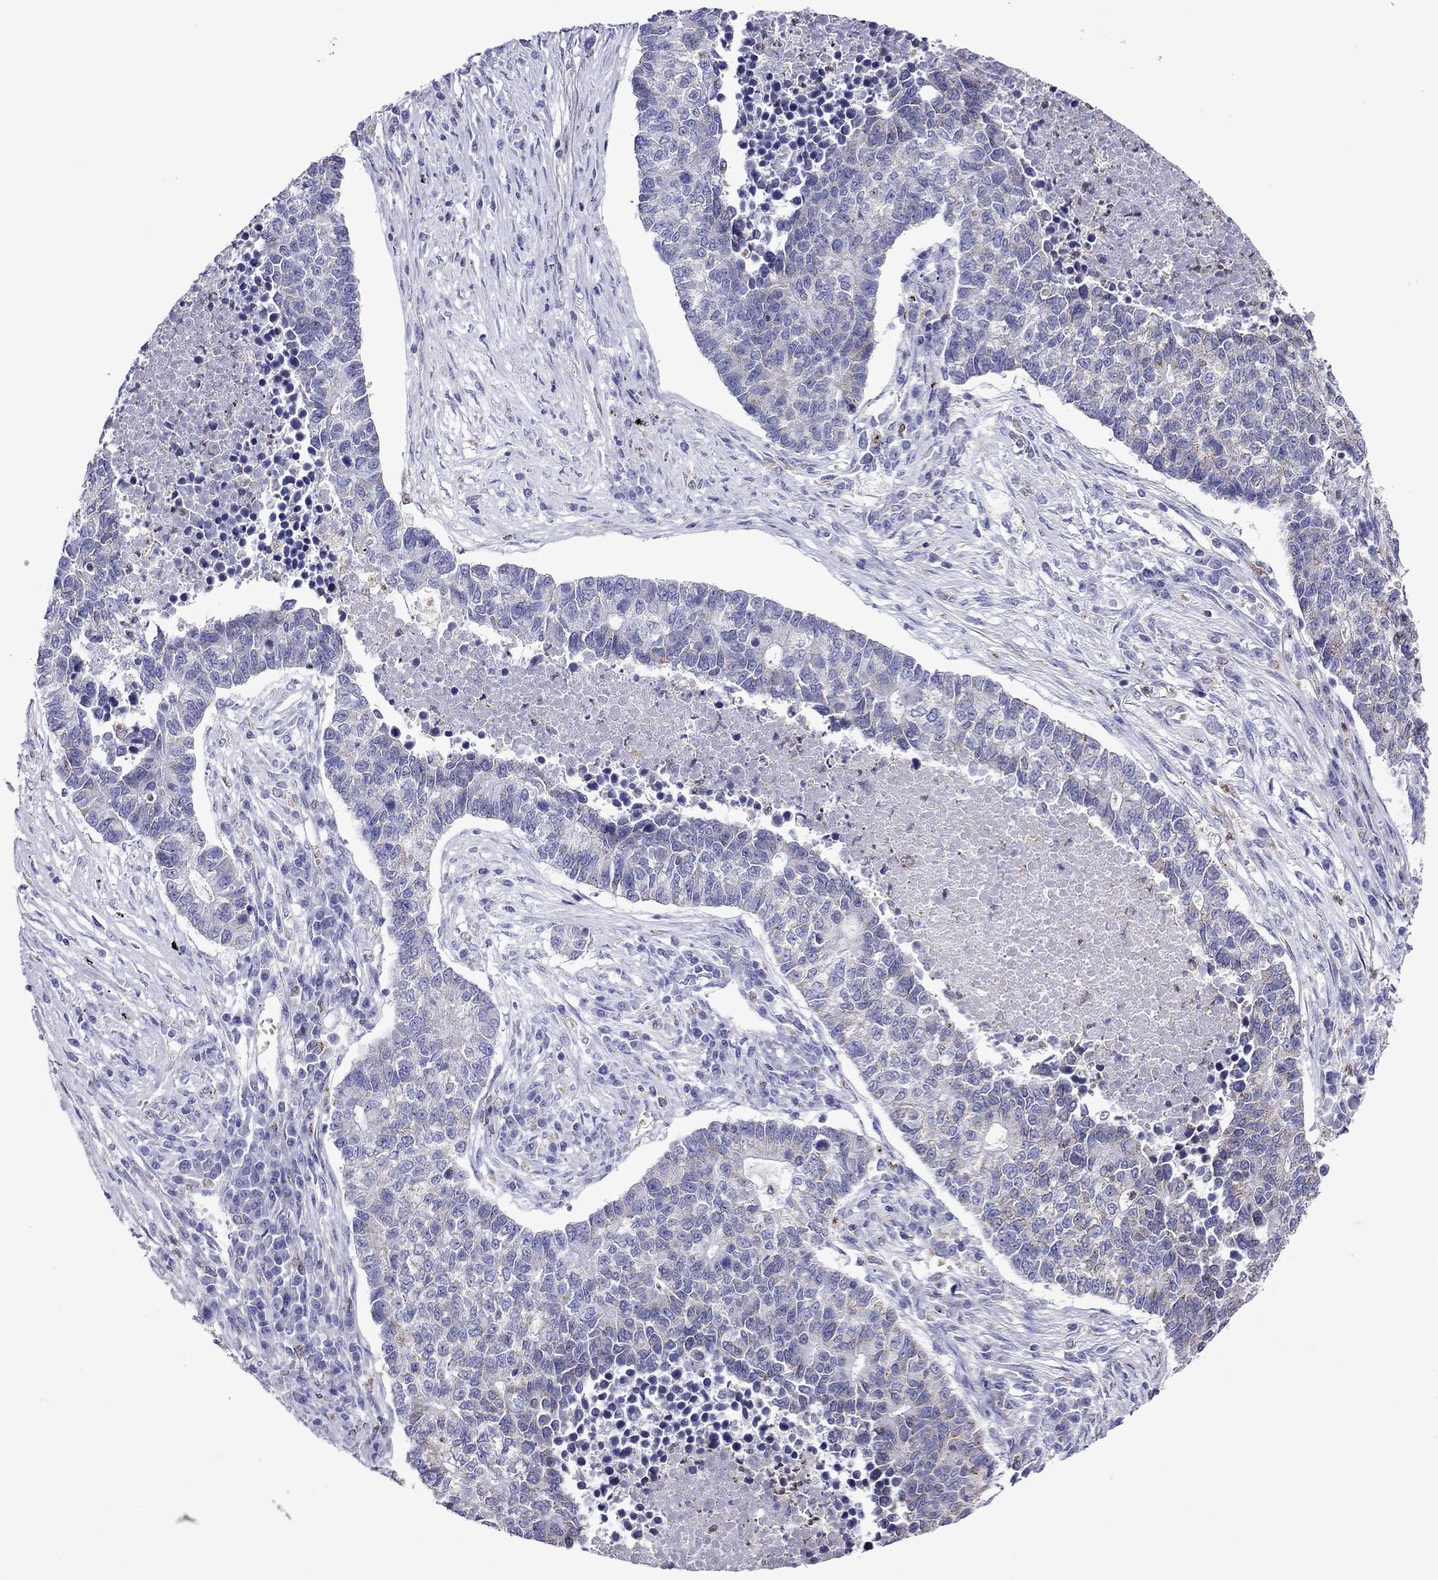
{"staining": {"intensity": "negative", "quantity": "none", "location": "none"}, "tissue": "lung cancer", "cell_type": "Tumor cells", "image_type": "cancer", "snomed": [{"axis": "morphology", "description": "Adenocarcinoma, NOS"}, {"axis": "topography", "description": "Lung"}], "caption": "The immunohistochemistry (IHC) histopathology image has no significant expression in tumor cells of adenocarcinoma (lung) tissue.", "gene": "SCG2", "patient": {"sex": "male", "age": 57}}